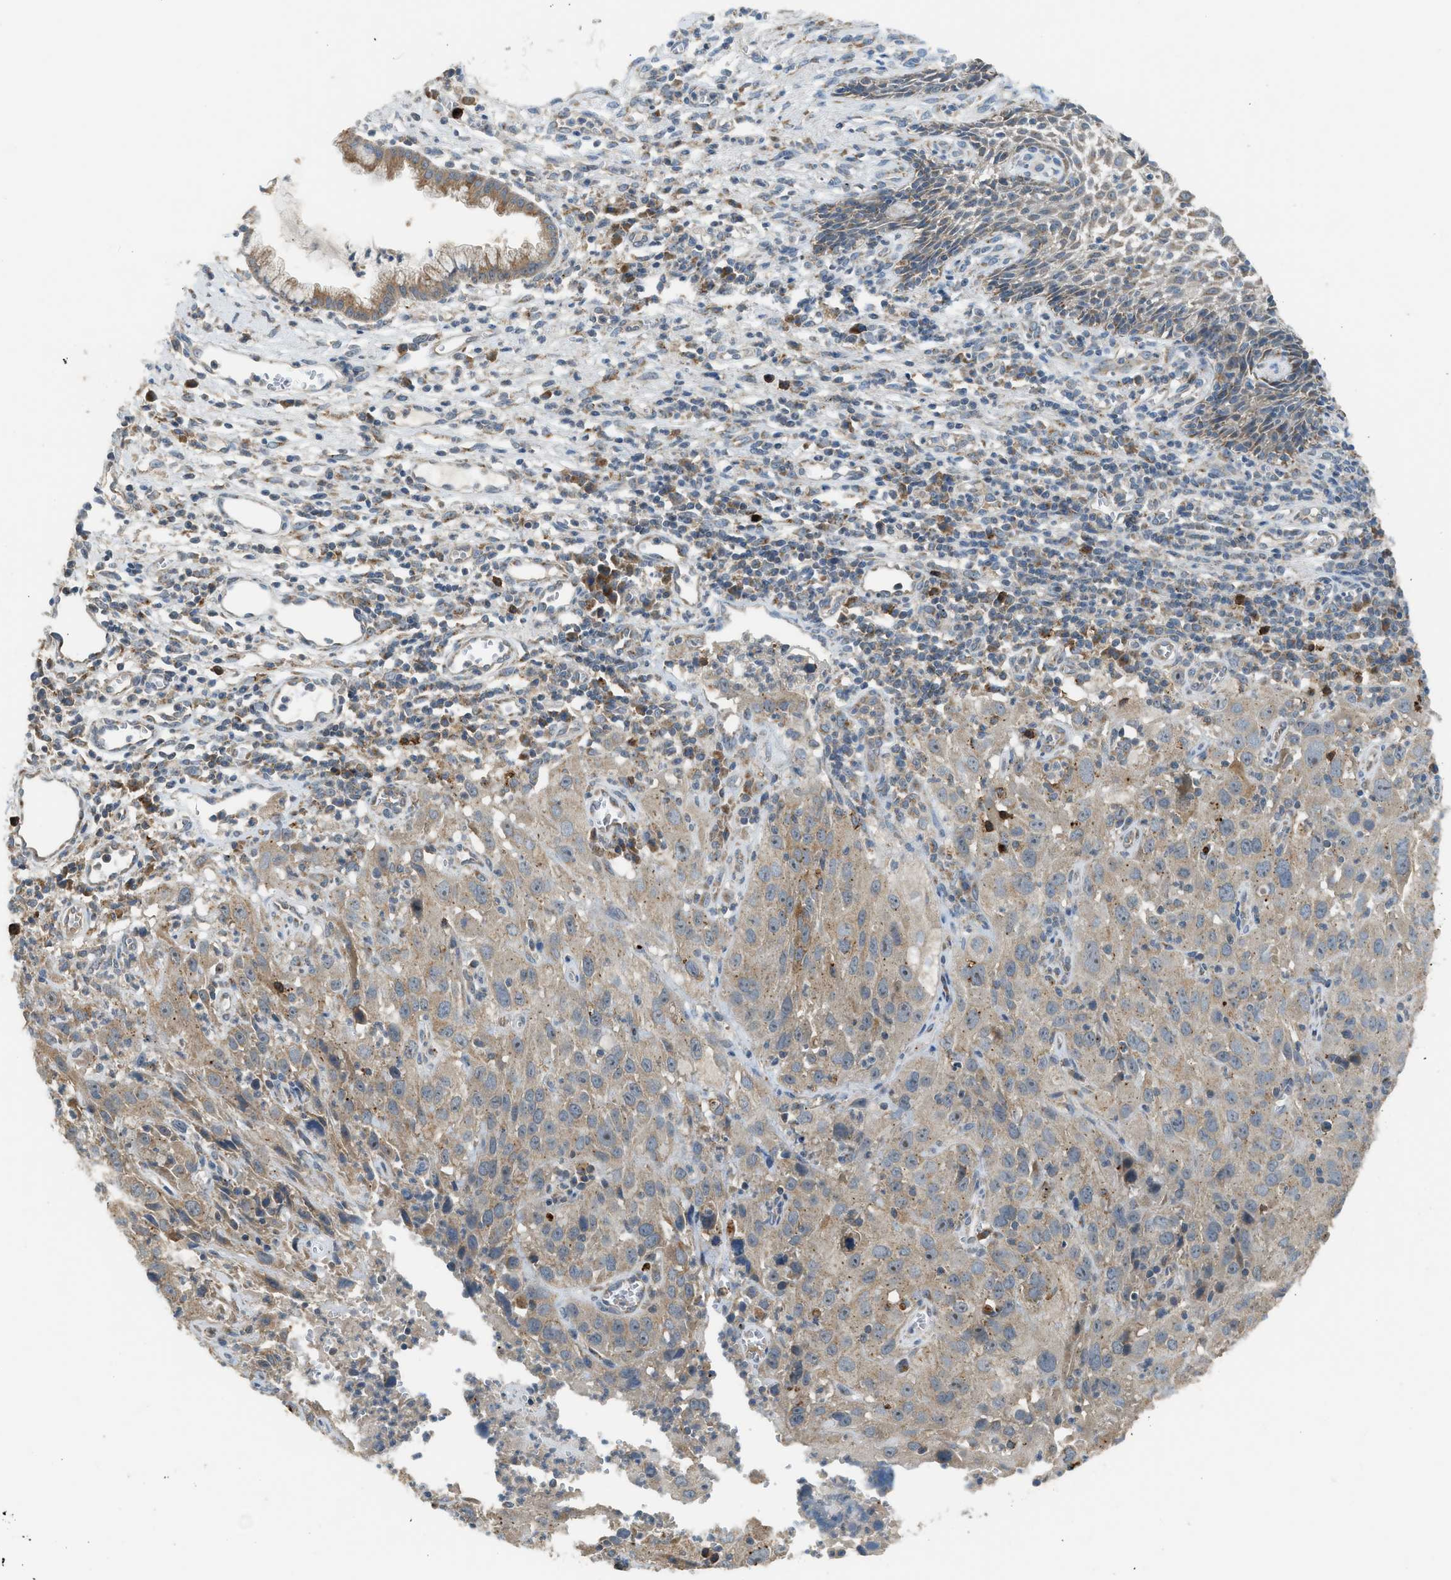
{"staining": {"intensity": "moderate", "quantity": ">75%", "location": "cytoplasmic/membranous"}, "tissue": "cervical cancer", "cell_type": "Tumor cells", "image_type": "cancer", "snomed": [{"axis": "morphology", "description": "Squamous cell carcinoma, NOS"}, {"axis": "topography", "description": "Cervix"}], "caption": "IHC image of human cervical cancer (squamous cell carcinoma) stained for a protein (brown), which shows medium levels of moderate cytoplasmic/membranous staining in about >75% of tumor cells.", "gene": "STARD3", "patient": {"sex": "female", "age": 32}}